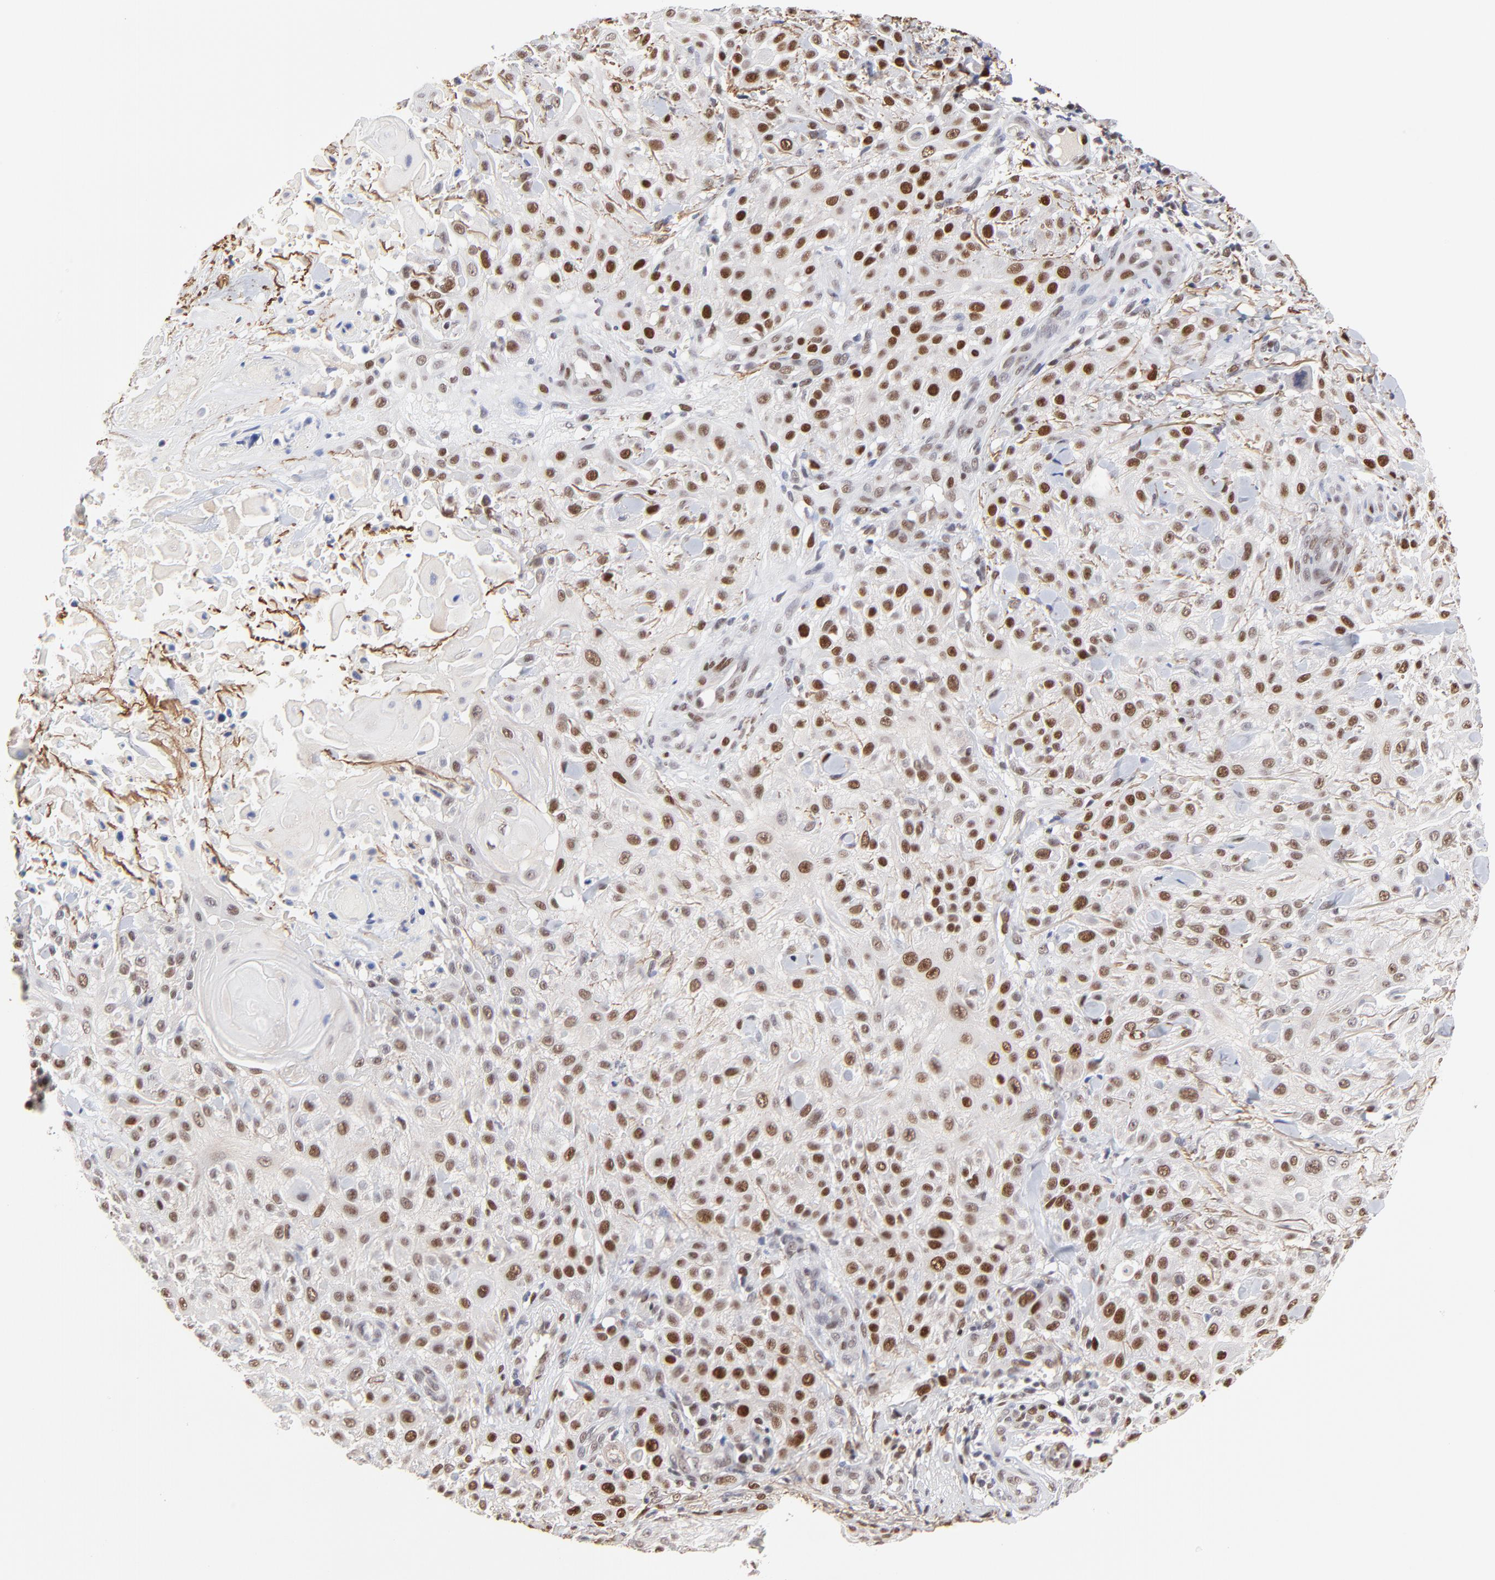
{"staining": {"intensity": "moderate", "quantity": ">75%", "location": "nuclear"}, "tissue": "skin cancer", "cell_type": "Tumor cells", "image_type": "cancer", "snomed": [{"axis": "morphology", "description": "Squamous cell carcinoma, NOS"}, {"axis": "topography", "description": "Skin"}], "caption": "Skin cancer (squamous cell carcinoma) stained with a protein marker displays moderate staining in tumor cells.", "gene": "OGFOD1", "patient": {"sex": "female", "age": 42}}